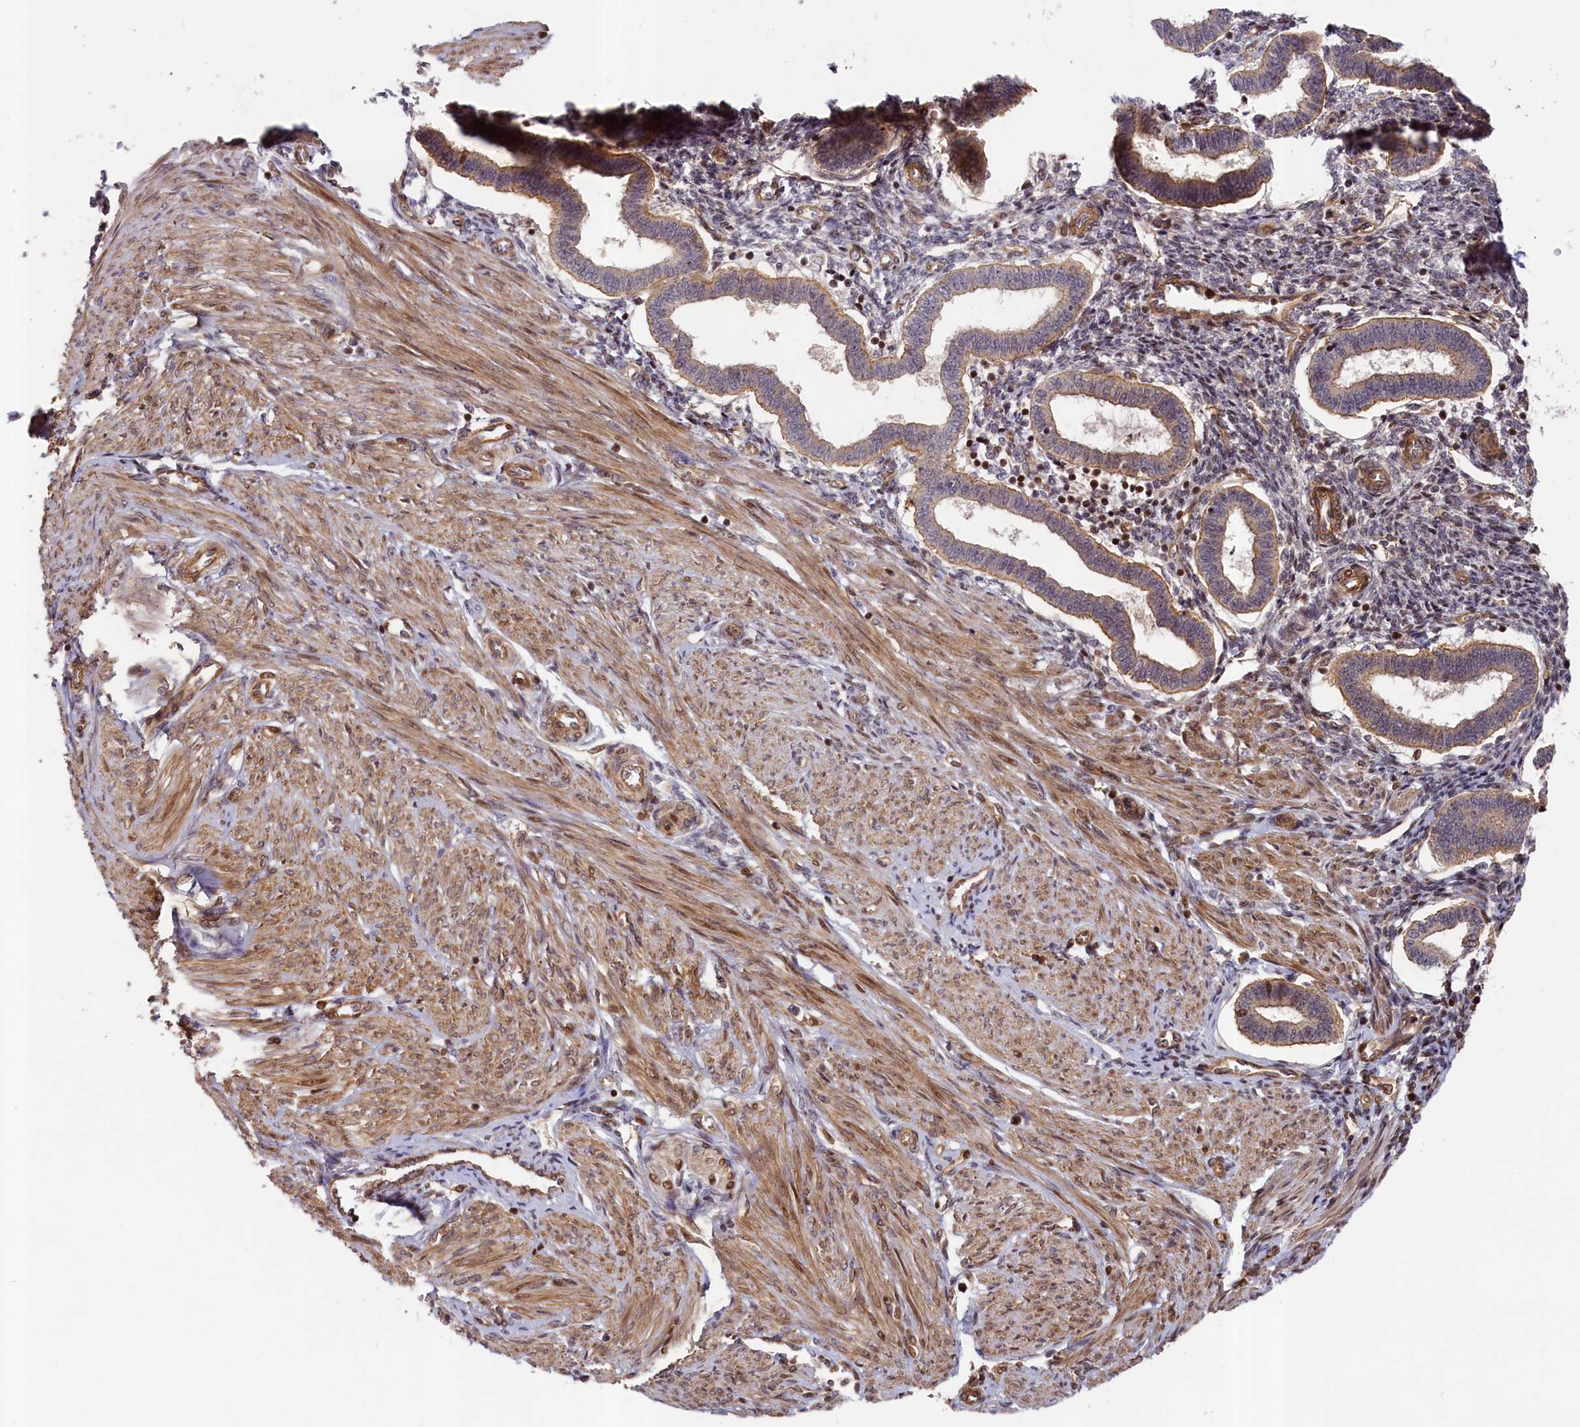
{"staining": {"intensity": "moderate", "quantity": ">75%", "location": "cytoplasmic/membranous,nuclear"}, "tissue": "endometrium", "cell_type": "Cells in endometrial stroma", "image_type": "normal", "snomed": [{"axis": "morphology", "description": "Normal tissue, NOS"}, {"axis": "topography", "description": "Endometrium"}], "caption": "Cells in endometrial stroma exhibit moderate cytoplasmic/membranous,nuclear expression in approximately >75% of cells in benign endometrium.", "gene": "CEP44", "patient": {"sex": "female", "age": 24}}